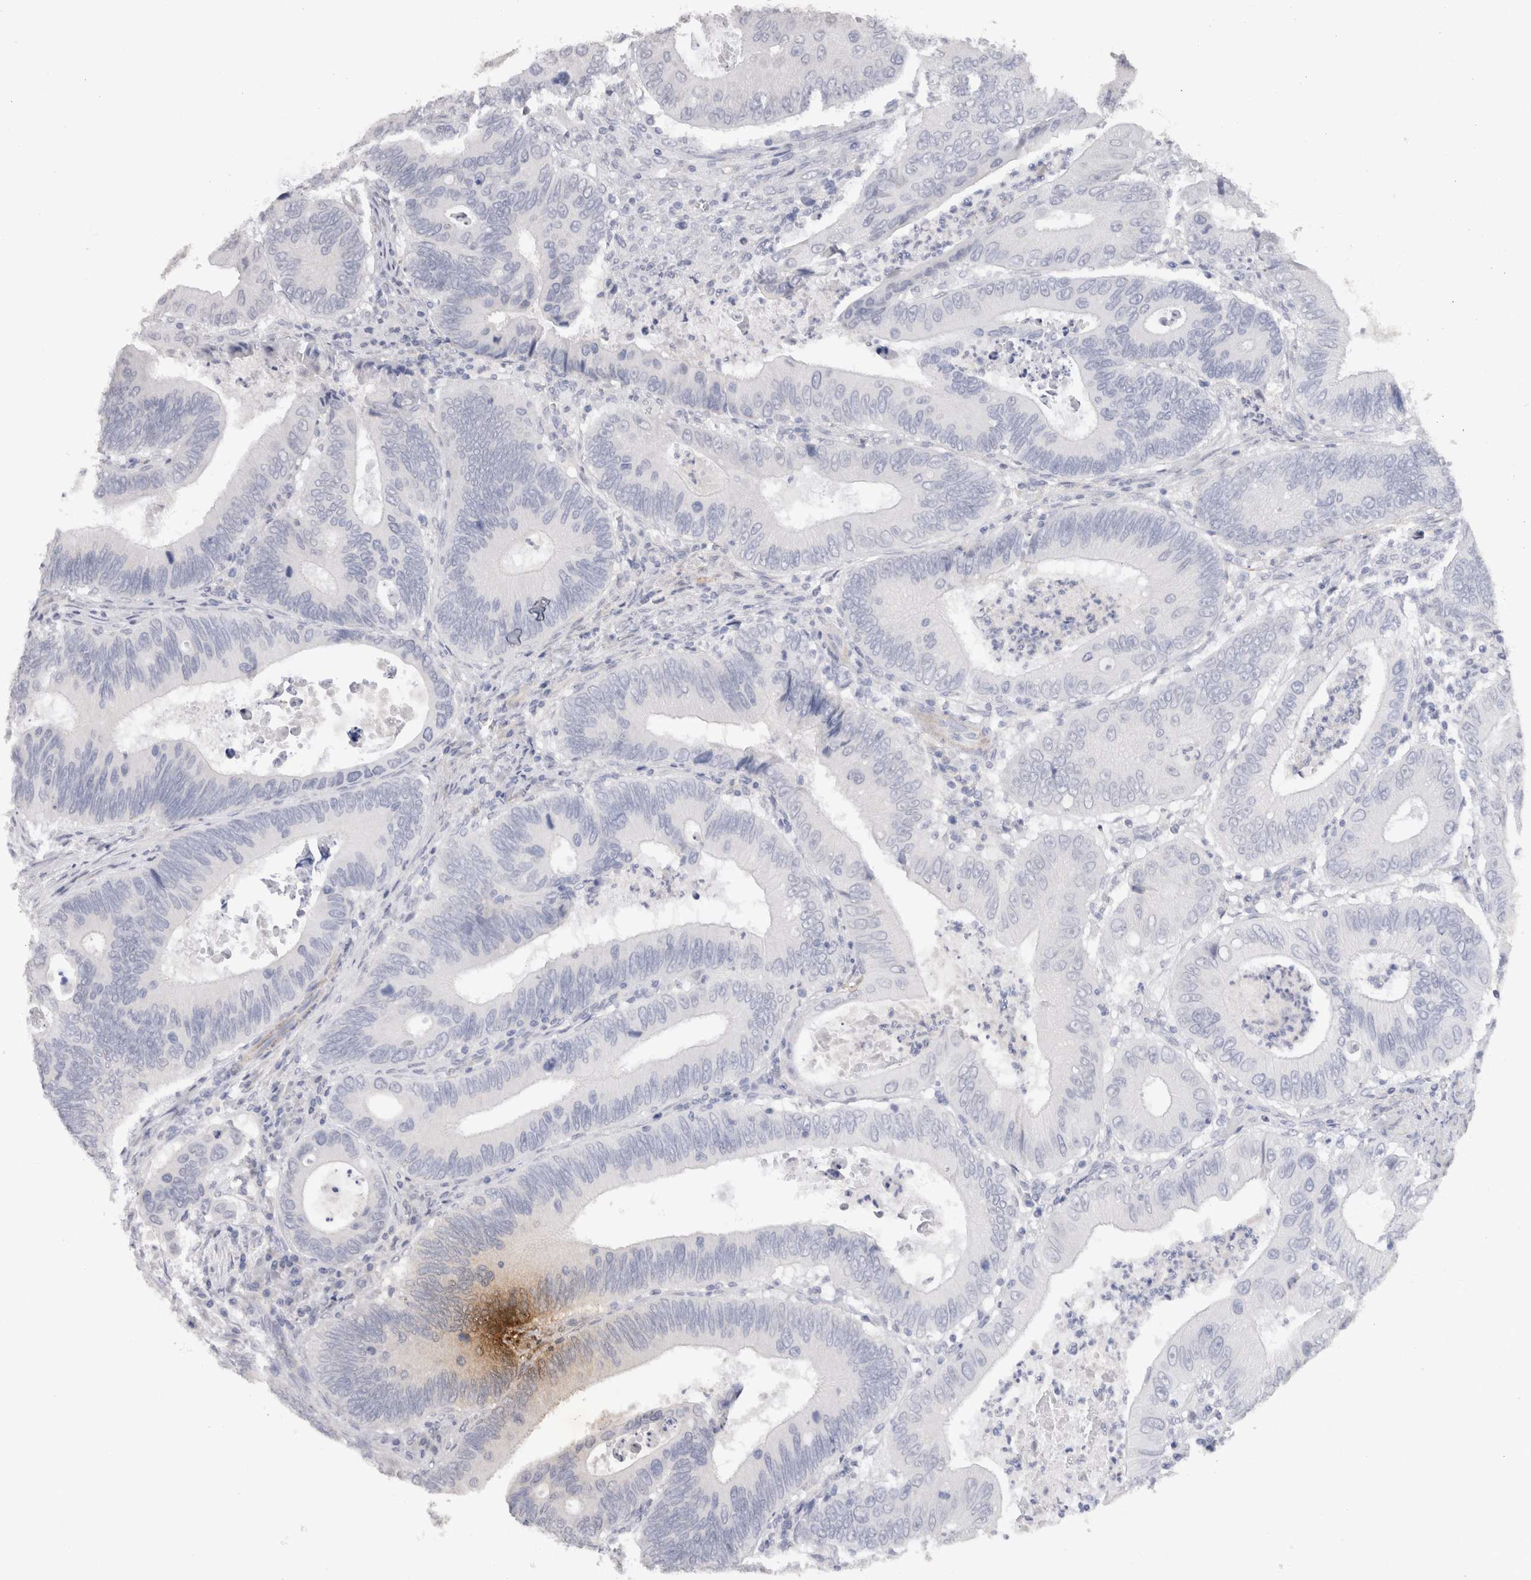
{"staining": {"intensity": "negative", "quantity": "none", "location": "none"}, "tissue": "colorectal cancer", "cell_type": "Tumor cells", "image_type": "cancer", "snomed": [{"axis": "morphology", "description": "Inflammation, NOS"}, {"axis": "morphology", "description": "Adenocarcinoma, NOS"}, {"axis": "topography", "description": "Colon"}], "caption": "Immunohistochemical staining of human colorectal cancer reveals no significant staining in tumor cells.", "gene": "CDH6", "patient": {"sex": "male", "age": 72}}